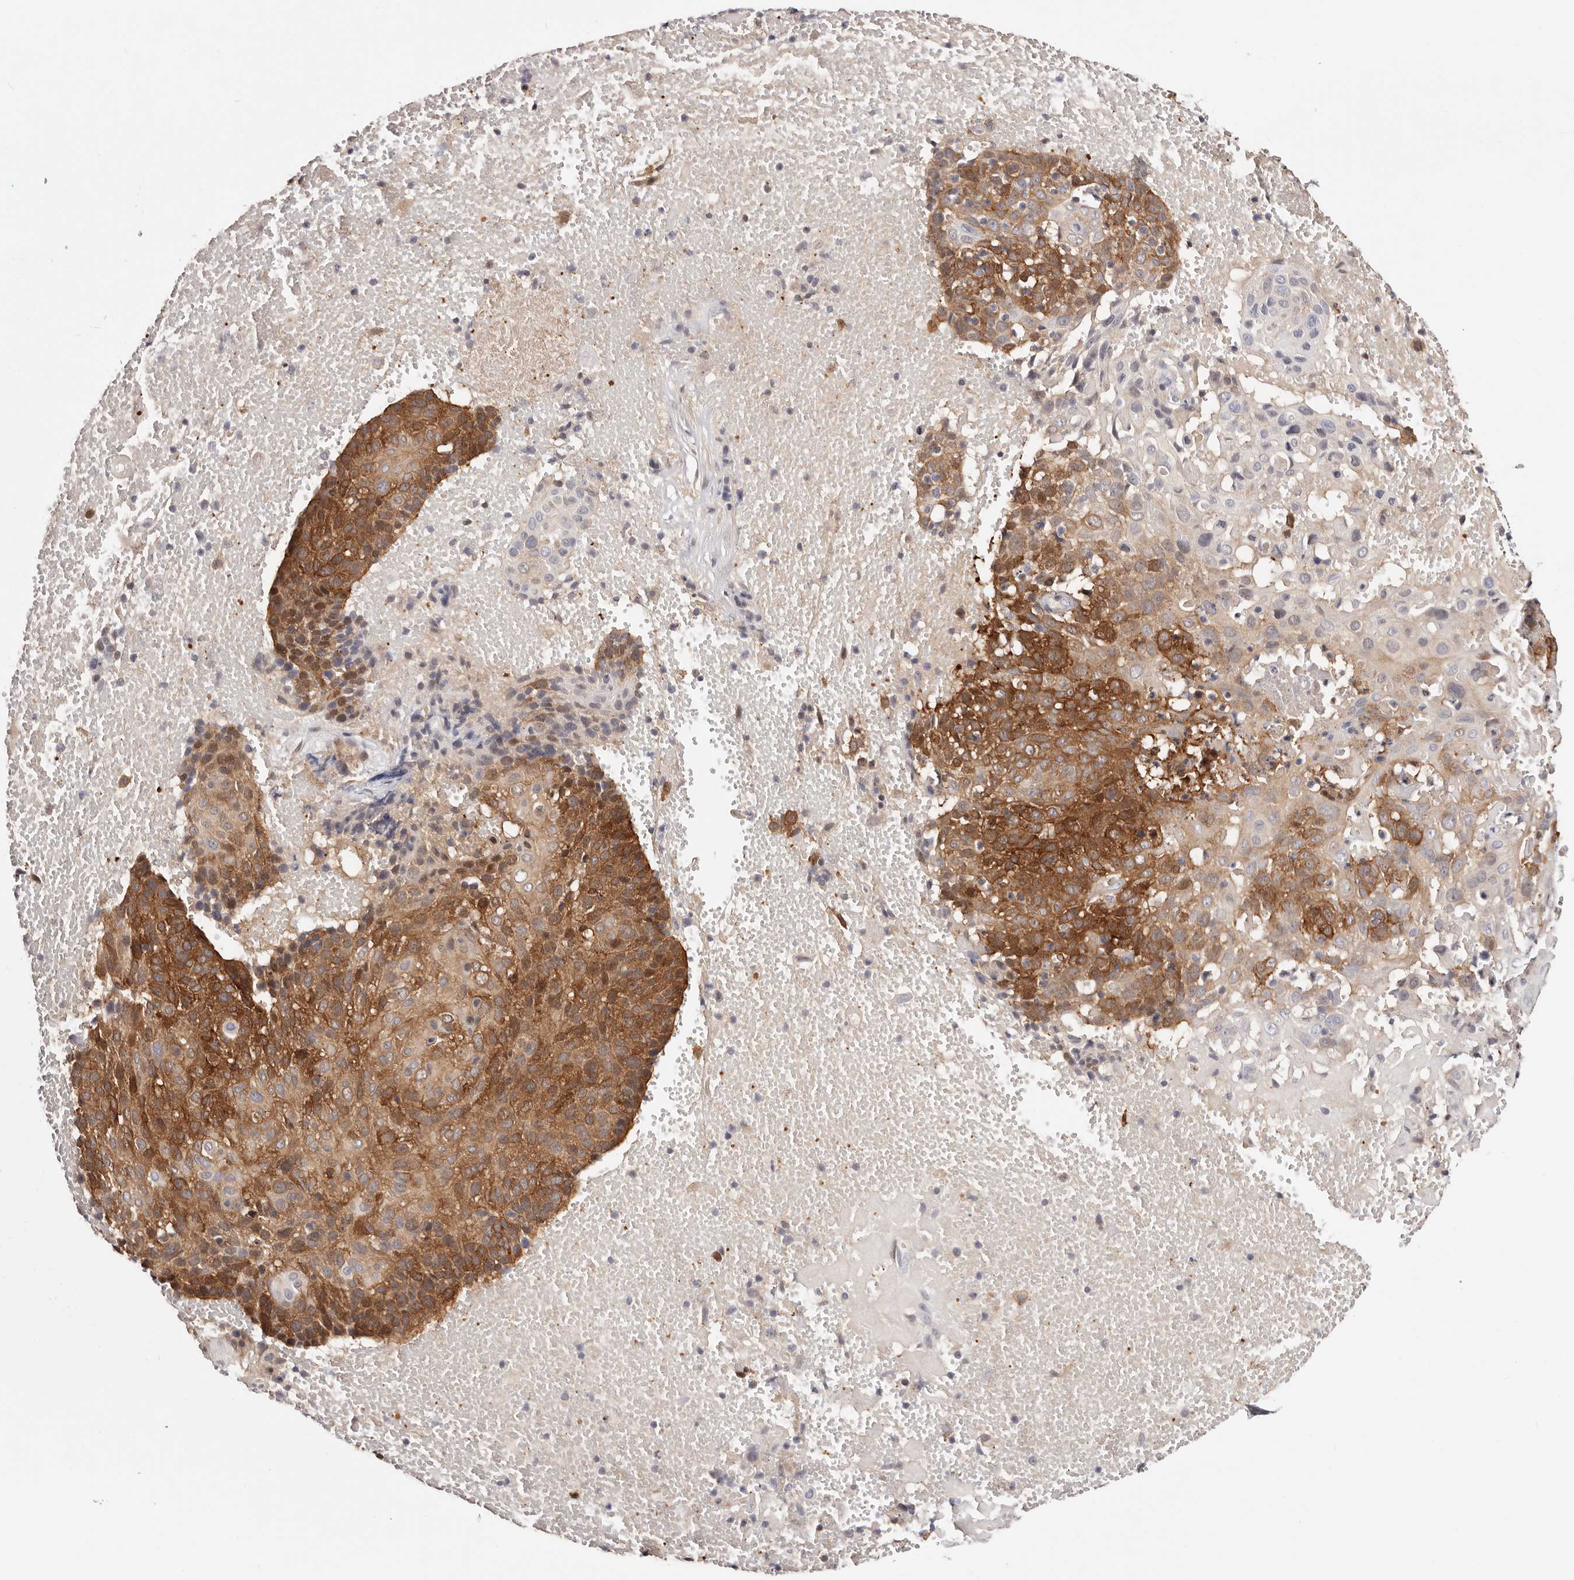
{"staining": {"intensity": "strong", "quantity": ">75%", "location": "cytoplasmic/membranous"}, "tissue": "cervical cancer", "cell_type": "Tumor cells", "image_type": "cancer", "snomed": [{"axis": "morphology", "description": "Squamous cell carcinoma, NOS"}, {"axis": "topography", "description": "Cervix"}], "caption": "This is a histology image of immunohistochemistry (IHC) staining of cervical cancer, which shows strong staining in the cytoplasmic/membranous of tumor cells.", "gene": "GFOD1", "patient": {"sex": "female", "age": 74}}